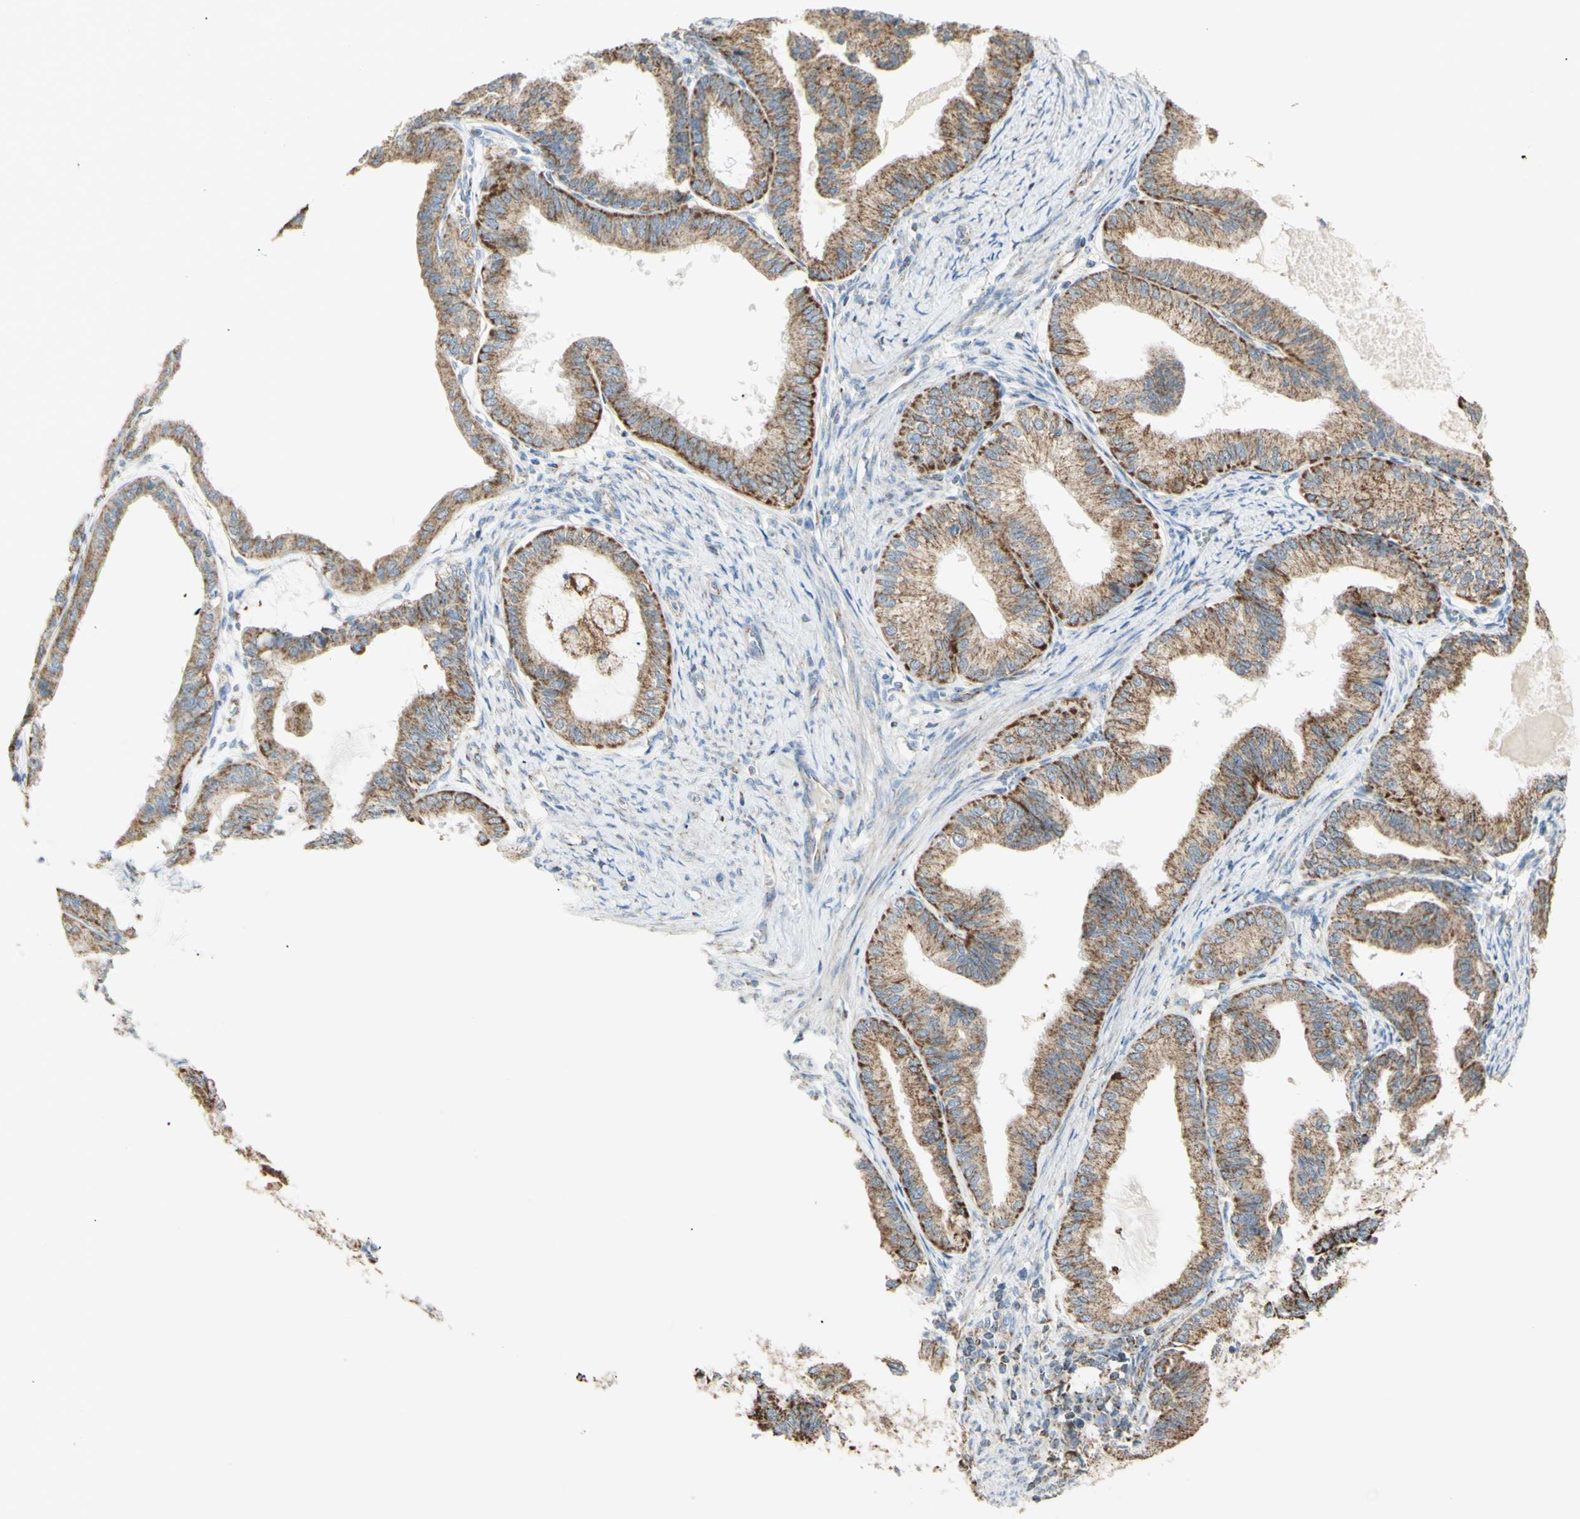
{"staining": {"intensity": "moderate", "quantity": ">75%", "location": "cytoplasmic/membranous"}, "tissue": "endometrial cancer", "cell_type": "Tumor cells", "image_type": "cancer", "snomed": [{"axis": "morphology", "description": "Adenocarcinoma, NOS"}, {"axis": "topography", "description": "Endometrium"}], "caption": "Immunohistochemistry (IHC) (DAB (3,3'-diaminobenzidine)) staining of human endometrial adenocarcinoma demonstrates moderate cytoplasmic/membranous protein staining in approximately >75% of tumor cells.", "gene": "LETM1", "patient": {"sex": "female", "age": 86}}